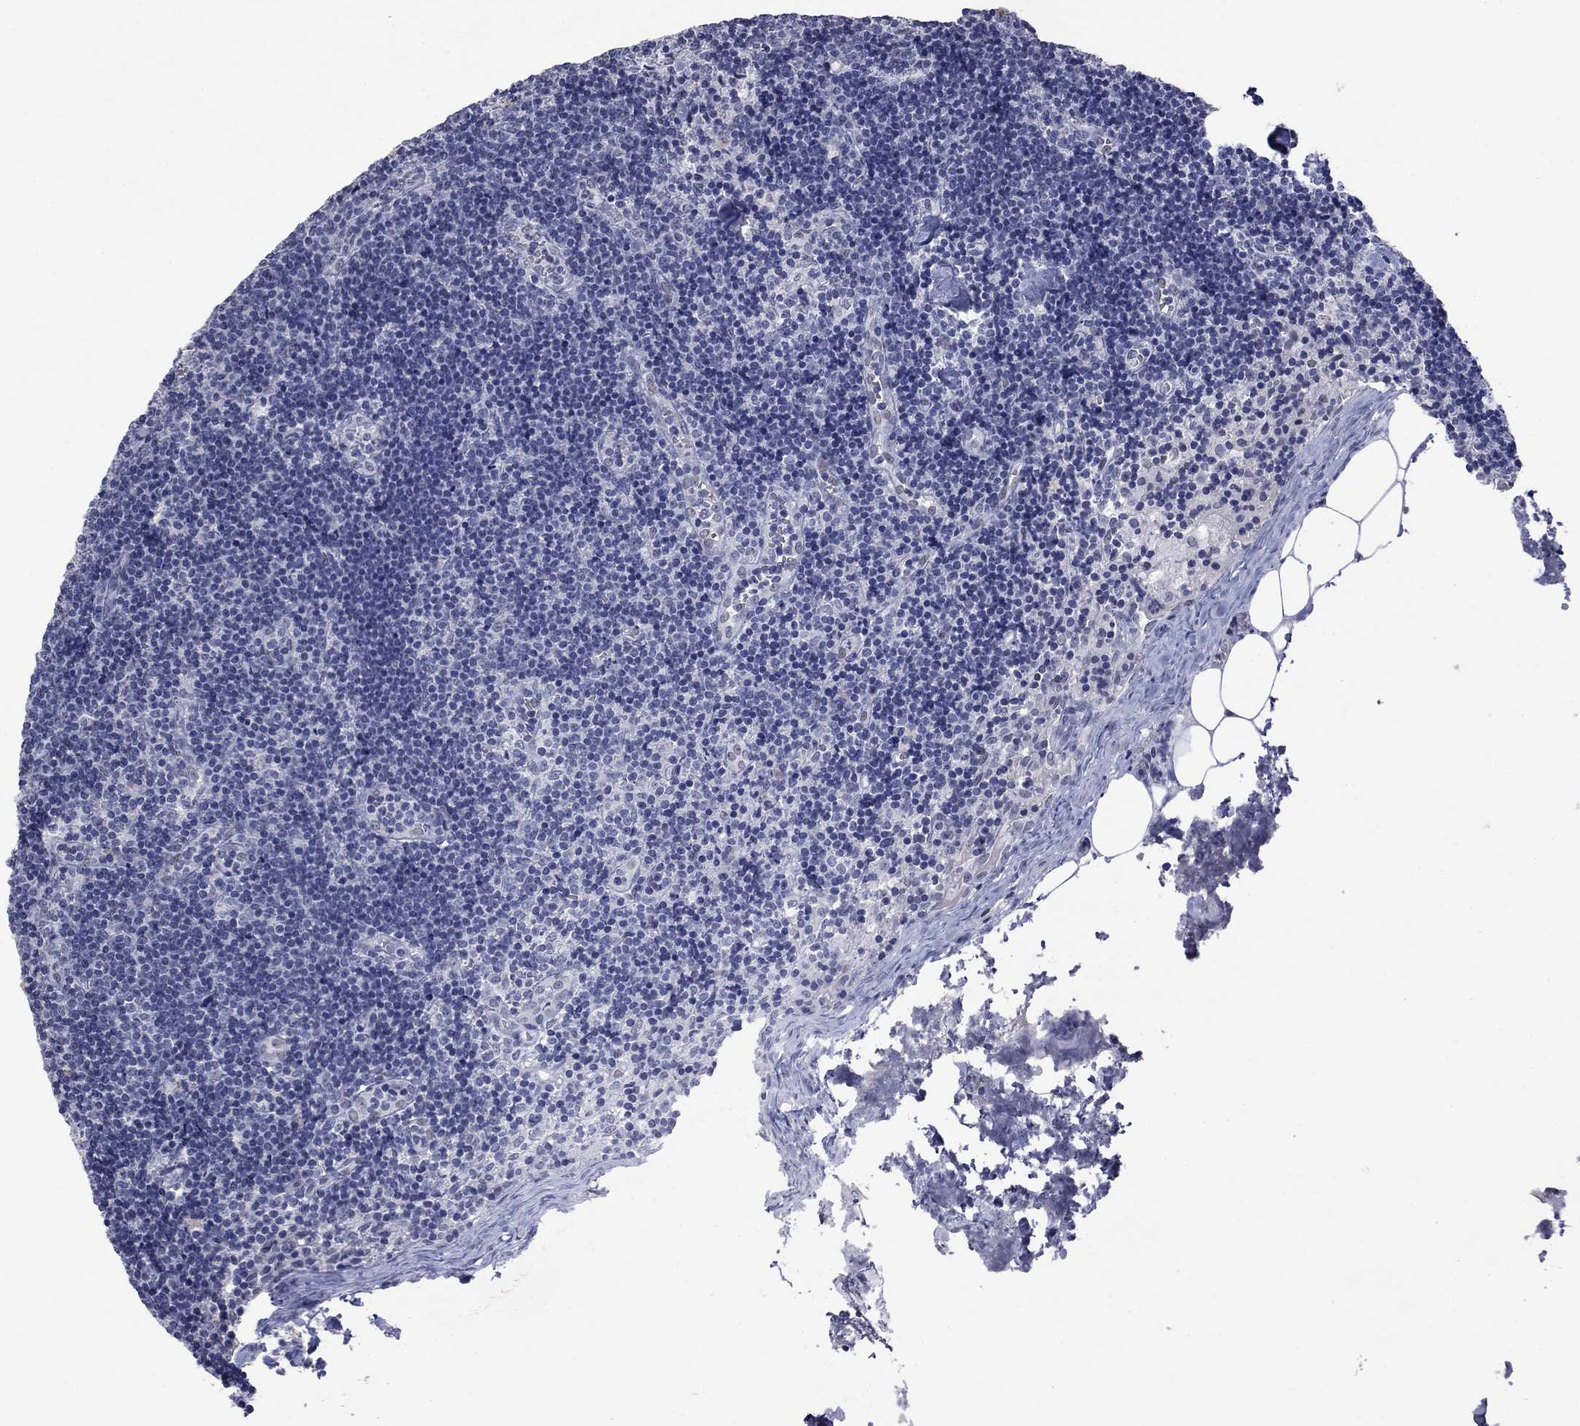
{"staining": {"intensity": "negative", "quantity": "none", "location": "none"}, "tissue": "lymph node", "cell_type": "Non-germinal center cells", "image_type": "normal", "snomed": [{"axis": "morphology", "description": "Normal tissue, NOS"}, {"axis": "topography", "description": "Lymph node"}], "caption": "Image shows no significant protein positivity in non-germinal center cells of benign lymph node.", "gene": "SLC51A", "patient": {"sex": "female", "age": 51}}